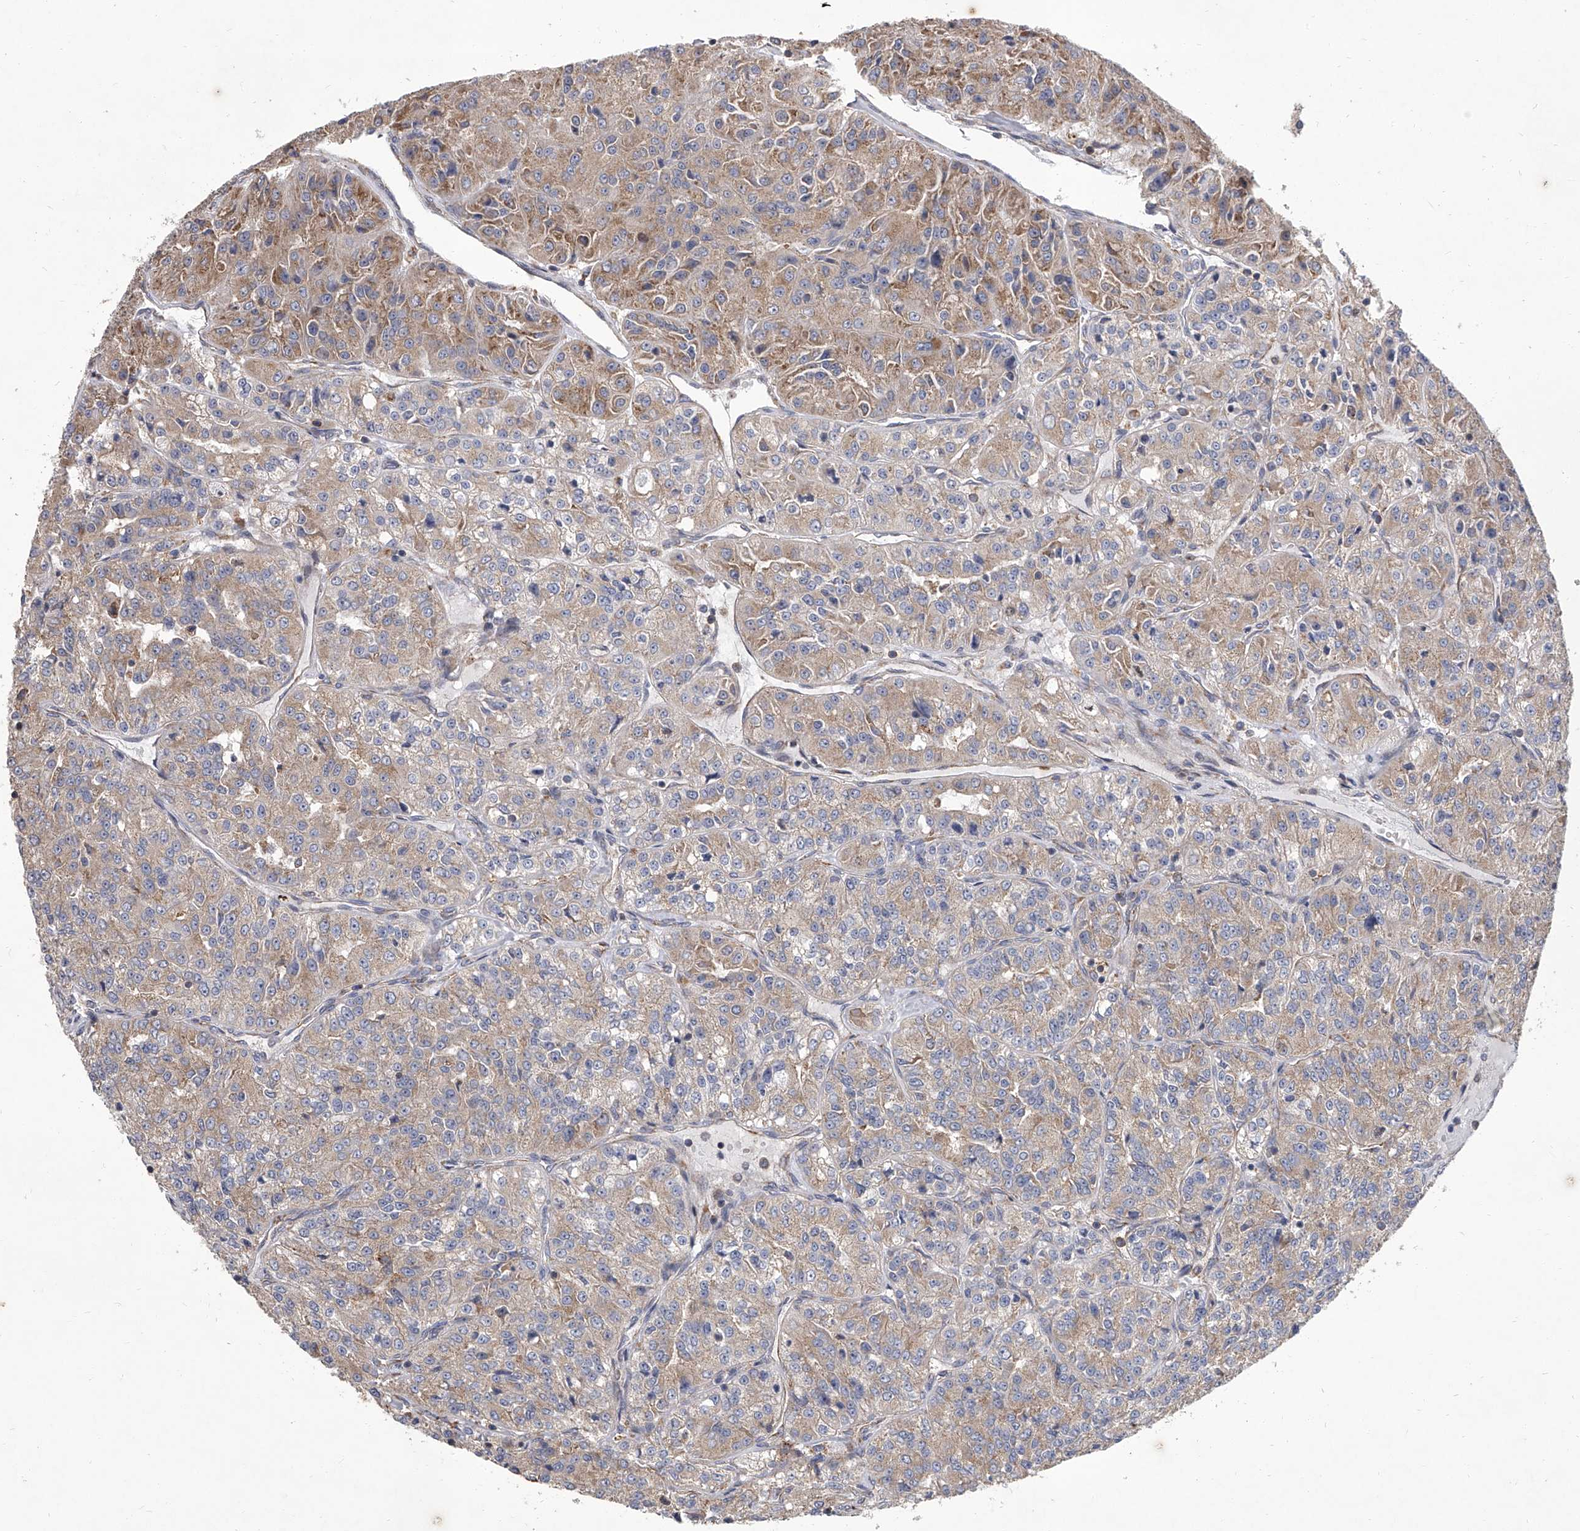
{"staining": {"intensity": "moderate", "quantity": "25%-75%", "location": "cytoplasmic/membranous"}, "tissue": "renal cancer", "cell_type": "Tumor cells", "image_type": "cancer", "snomed": [{"axis": "morphology", "description": "Adenocarcinoma, NOS"}, {"axis": "topography", "description": "Kidney"}], "caption": "There is medium levels of moderate cytoplasmic/membranous positivity in tumor cells of renal adenocarcinoma, as demonstrated by immunohistochemical staining (brown color).", "gene": "EIF2S2", "patient": {"sex": "female", "age": 63}}